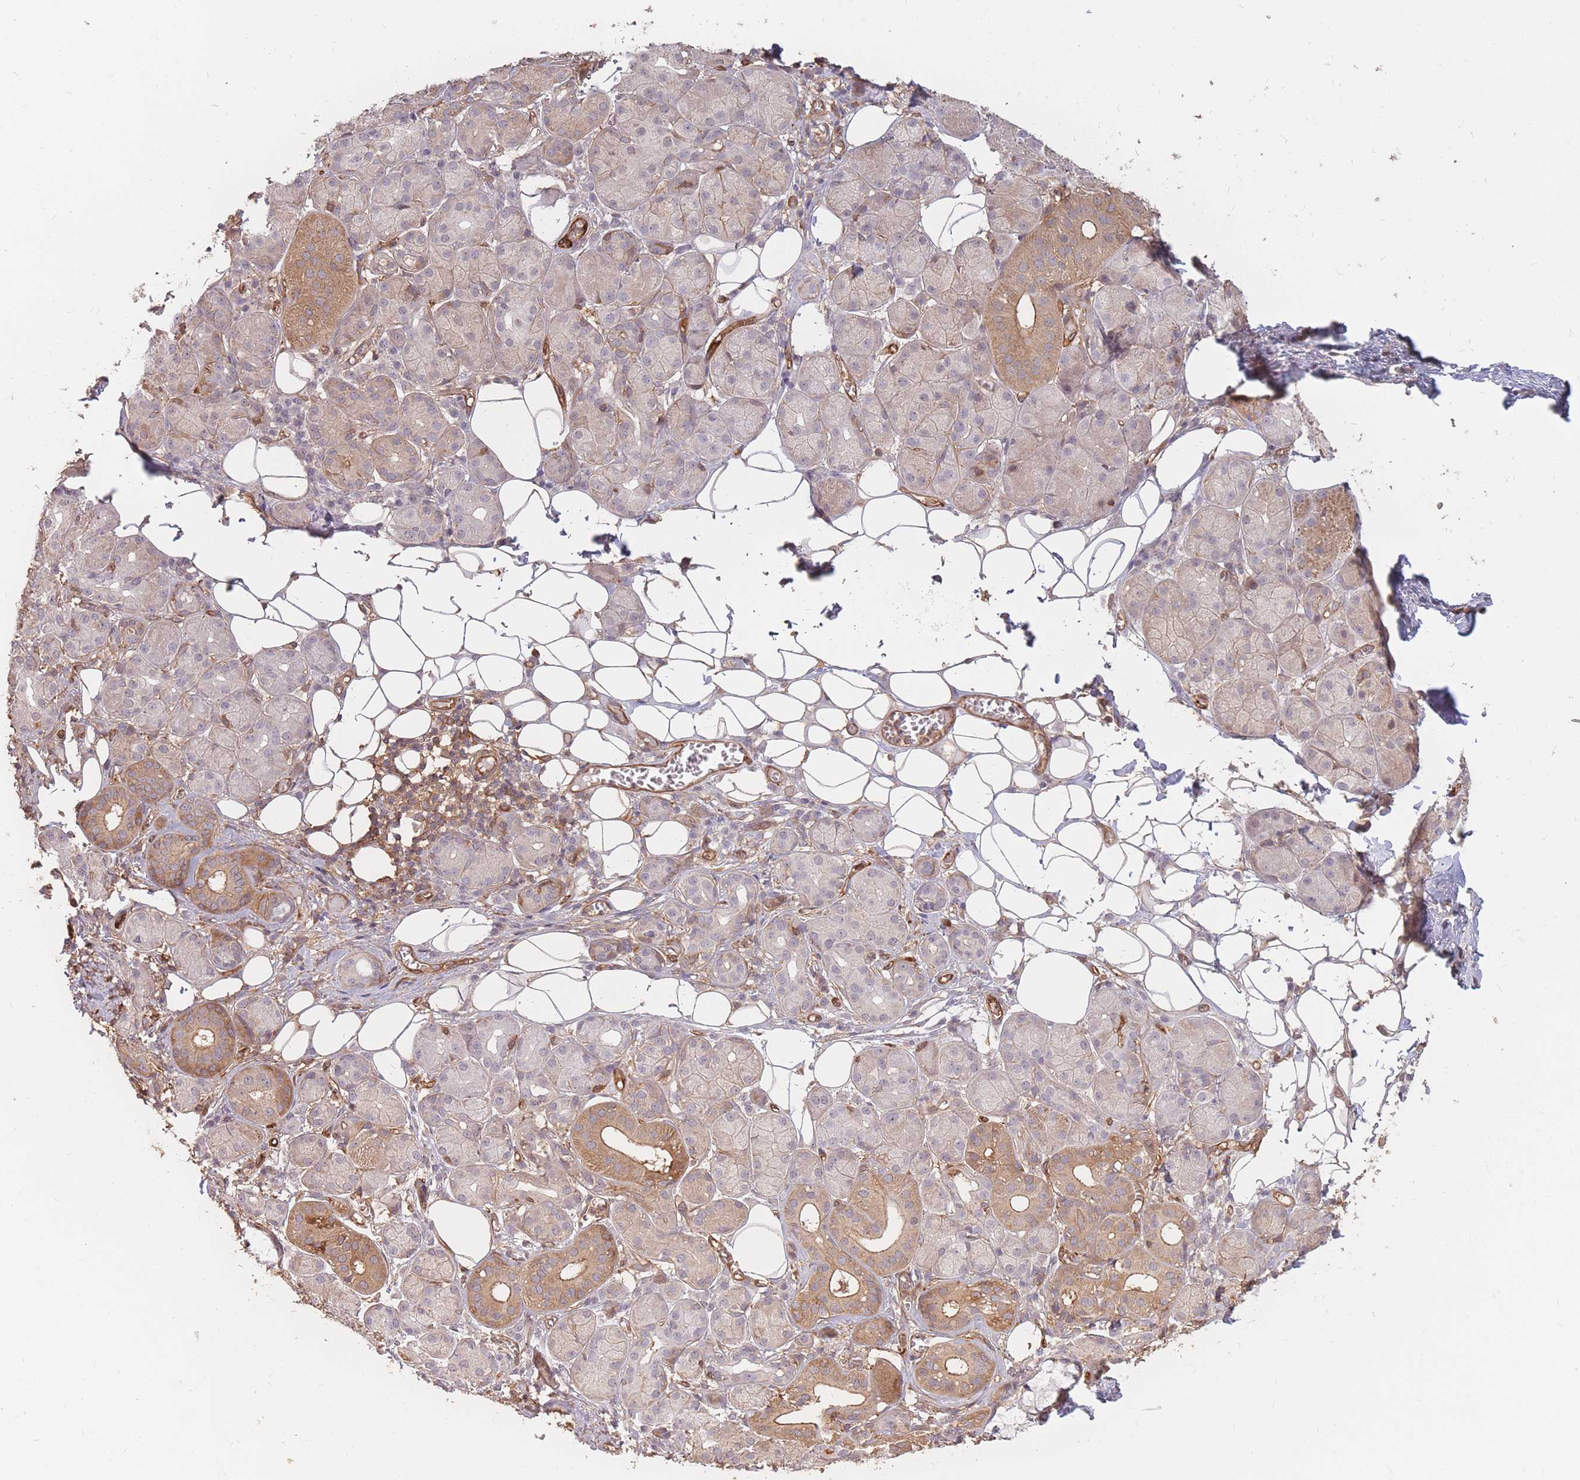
{"staining": {"intensity": "moderate", "quantity": "25%-75%", "location": "cytoplasmic/membranous"}, "tissue": "salivary gland", "cell_type": "Glandular cells", "image_type": "normal", "snomed": [{"axis": "morphology", "description": "Squamous cell carcinoma, NOS"}, {"axis": "topography", "description": "Skin"}, {"axis": "topography", "description": "Head-Neck"}], "caption": "Immunohistochemical staining of unremarkable salivary gland exhibits medium levels of moderate cytoplasmic/membranous expression in about 25%-75% of glandular cells.", "gene": "PLS3", "patient": {"sex": "male", "age": 80}}